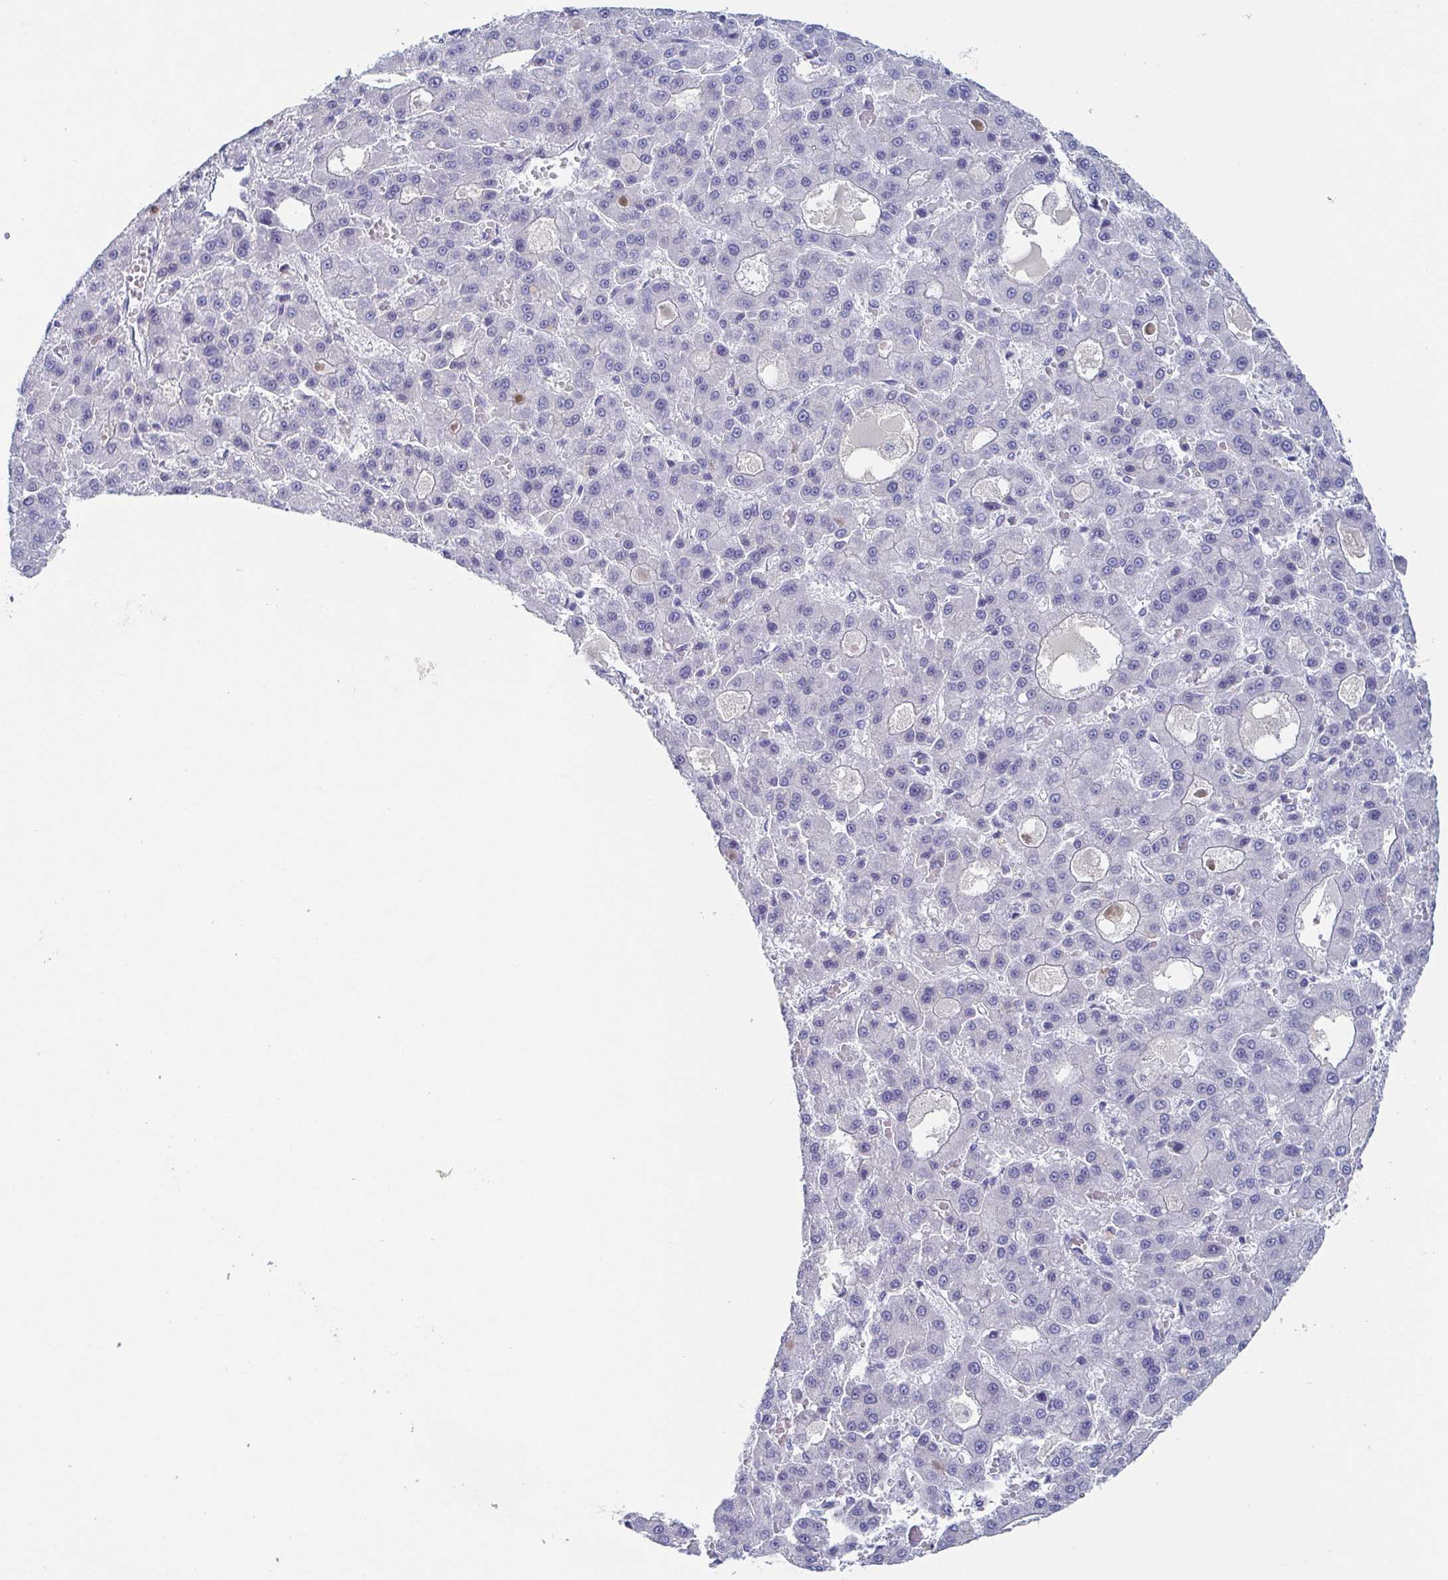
{"staining": {"intensity": "negative", "quantity": "none", "location": "none"}, "tissue": "liver cancer", "cell_type": "Tumor cells", "image_type": "cancer", "snomed": [{"axis": "morphology", "description": "Carcinoma, Hepatocellular, NOS"}, {"axis": "topography", "description": "Liver"}], "caption": "High magnification brightfield microscopy of liver cancer (hepatocellular carcinoma) stained with DAB (brown) and counterstained with hematoxylin (blue): tumor cells show no significant staining.", "gene": "RHOV", "patient": {"sex": "male", "age": 70}}